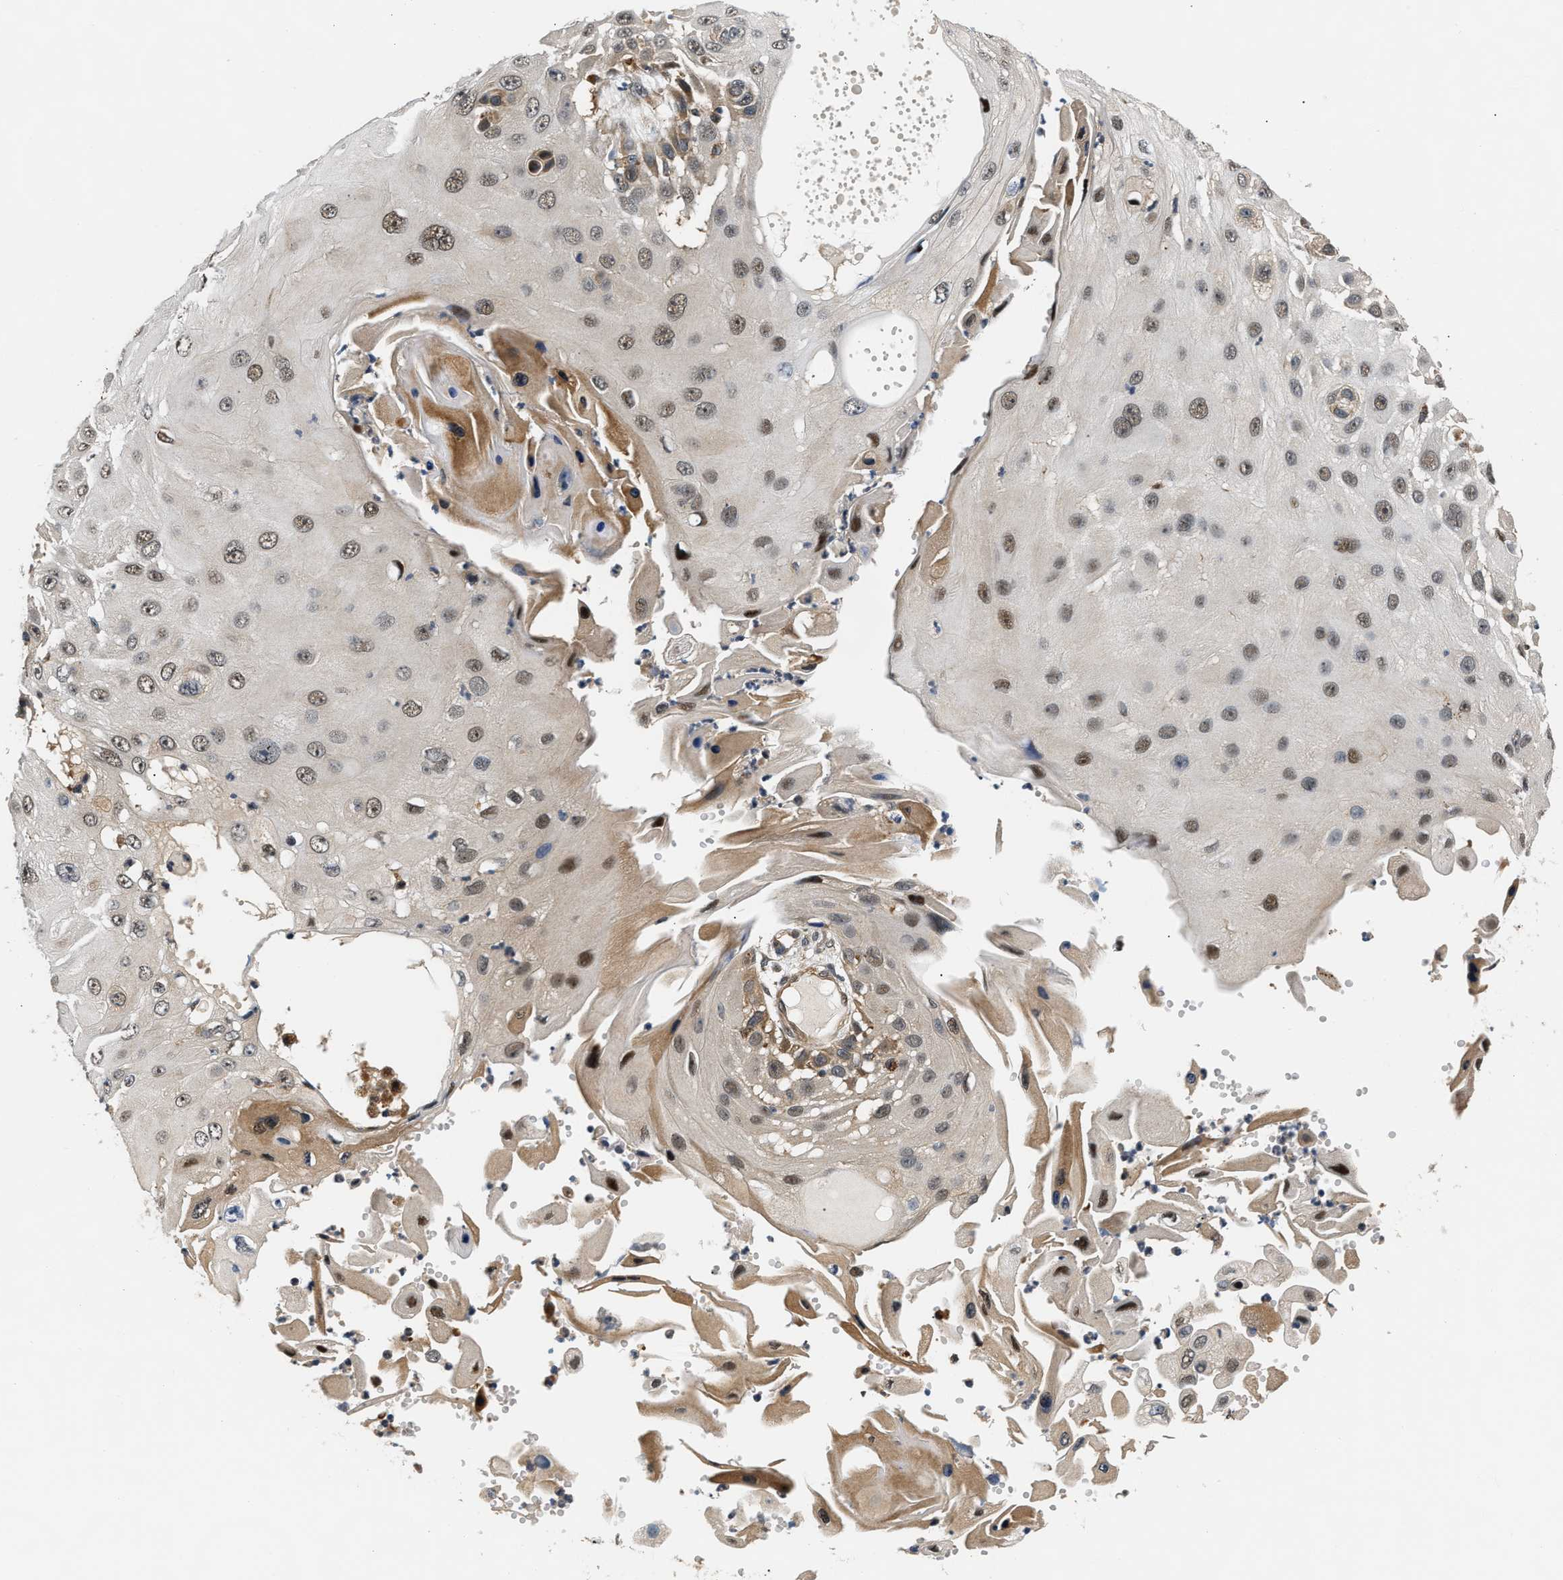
{"staining": {"intensity": "moderate", "quantity": ">75%", "location": "cytoplasmic/membranous,nuclear"}, "tissue": "skin cancer", "cell_type": "Tumor cells", "image_type": "cancer", "snomed": [{"axis": "morphology", "description": "Squamous cell carcinoma, NOS"}, {"axis": "topography", "description": "Skin"}], "caption": "Immunohistochemical staining of human skin squamous cell carcinoma displays moderate cytoplasmic/membranous and nuclear protein staining in about >75% of tumor cells.", "gene": "LARP6", "patient": {"sex": "female", "age": 44}}